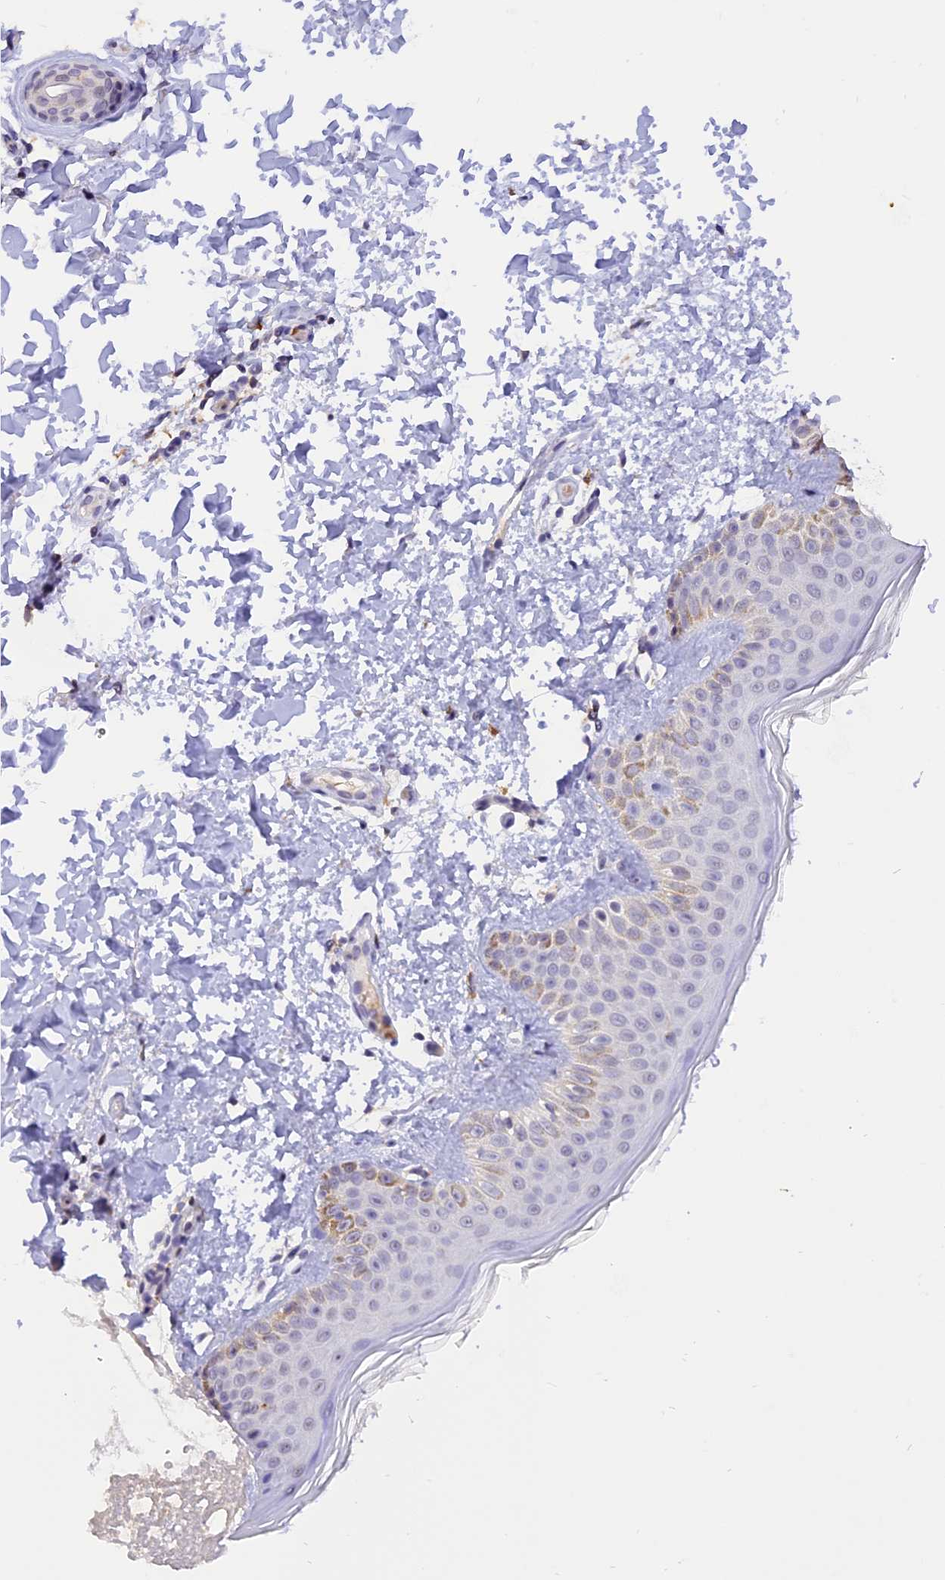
{"staining": {"intensity": "negative", "quantity": "none", "location": "none"}, "tissue": "skin", "cell_type": "Fibroblasts", "image_type": "normal", "snomed": [{"axis": "morphology", "description": "Normal tissue, NOS"}, {"axis": "topography", "description": "Skin"}], "caption": "Immunohistochemistry of benign skin shows no expression in fibroblasts. (DAB (3,3'-diaminobenzidine) immunohistochemistry (IHC), high magnification).", "gene": "AHSP", "patient": {"sex": "male", "age": 36}}